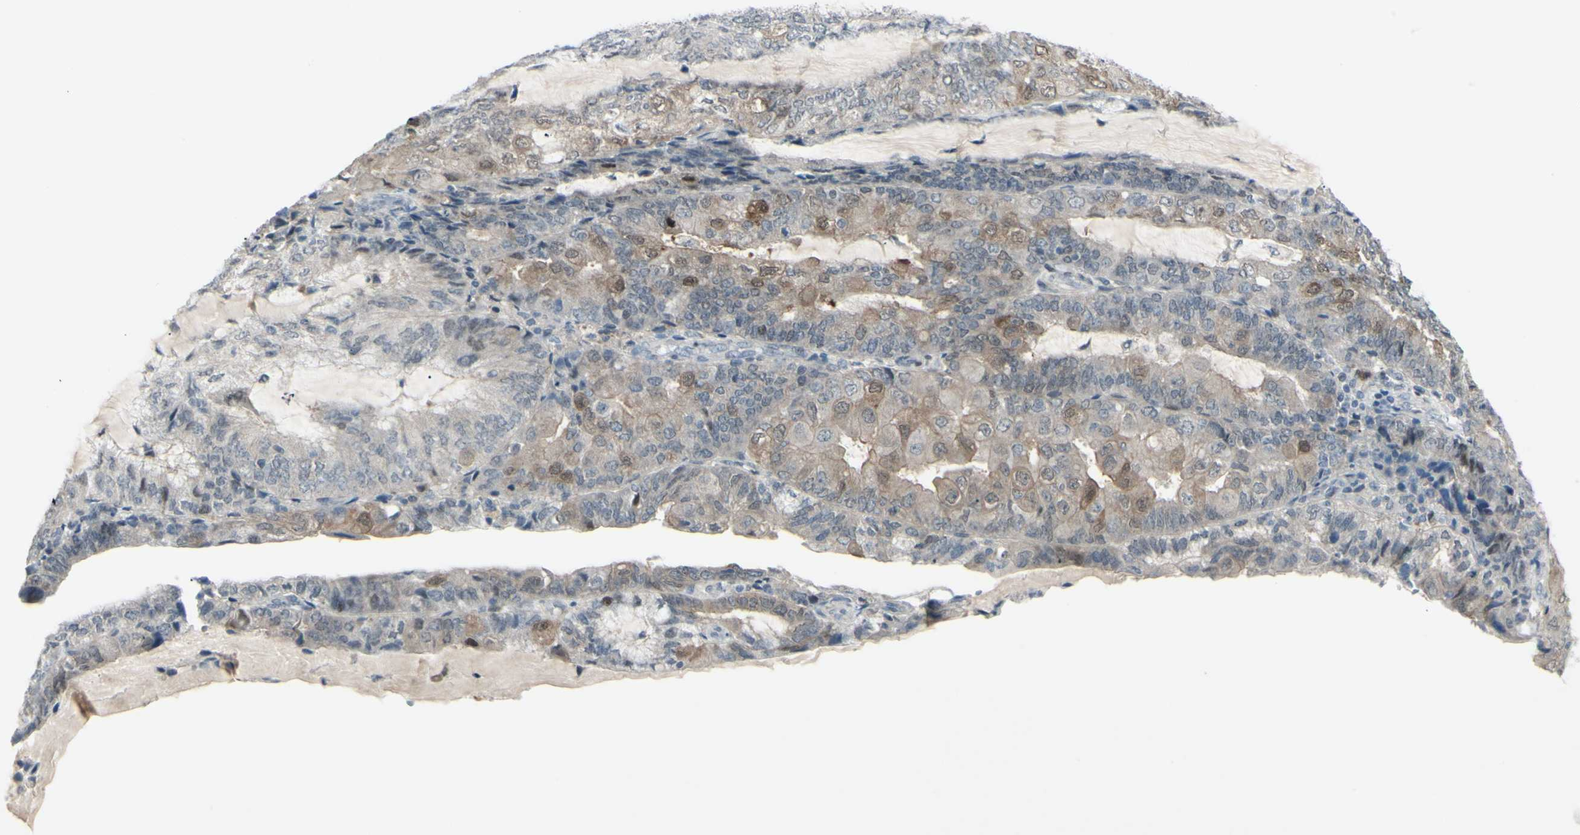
{"staining": {"intensity": "weak", "quantity": "25%-75%", "location": "cytoplasmic/membranous"}, "tissue": "endometrial cancer", "cell_type": "Tumor cells", "image_type": "cancer", "snomed": [{"axis": "morphology", "description": "Adenocarcinoma, NOS"}, {"axis": "topography", "description": "Endometrium"}], "caption": "A micrograph of human endometrial cancer (adenocarcinoma) stained for a protein reveals weak cytoplasmic/membranous brown staining in tumor cells.", "gene": "ETNK1", "patient": {"sex": "female", "age": 81}}